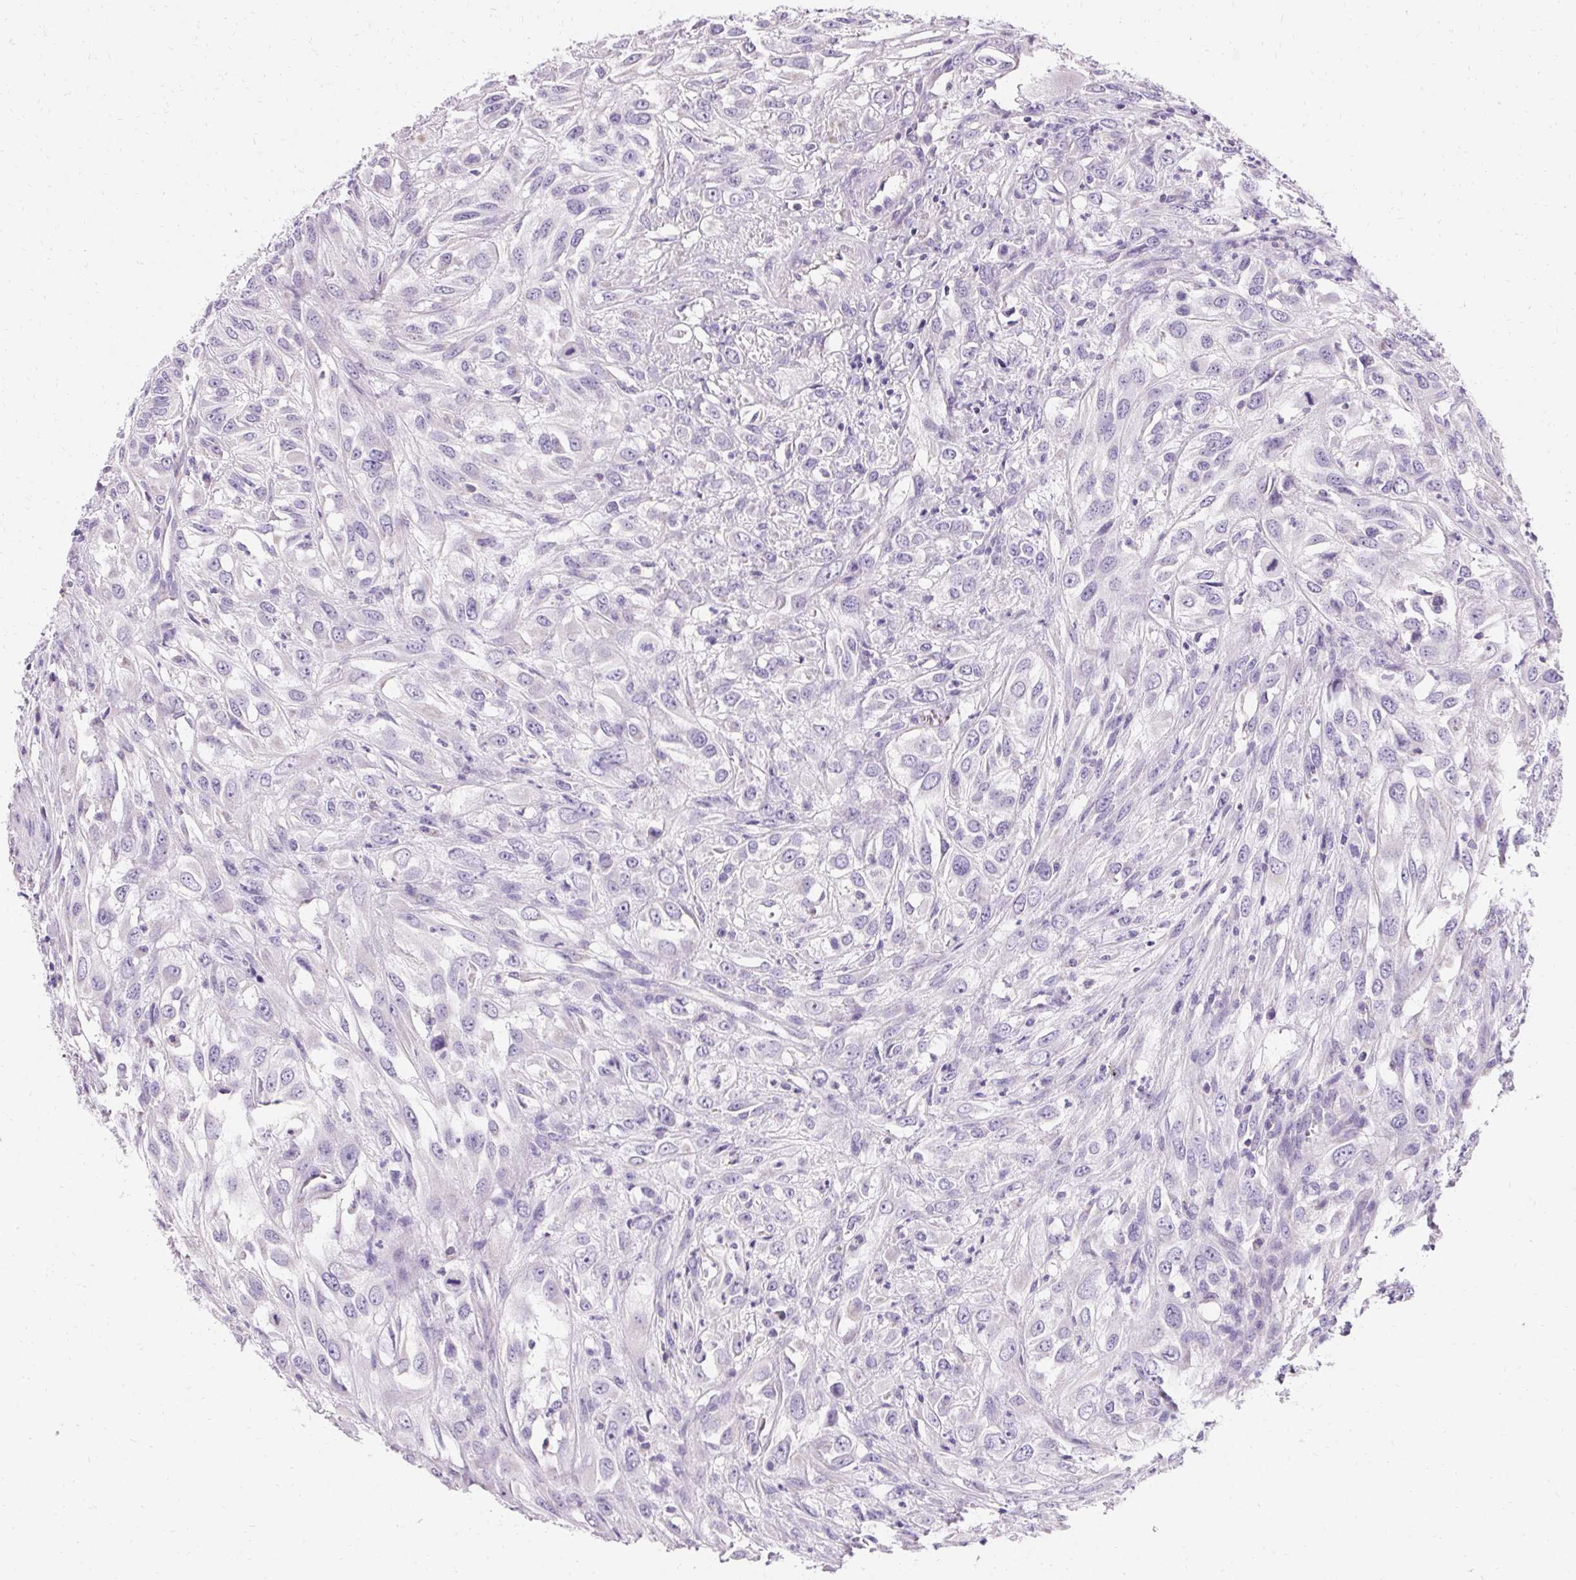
{"staining": {"intensity": "negative", "quantity": "none", "location": "none"}, "tissue": "urothelial cancer", "cell_type": "Tumor cells", "image_type": "cancer", "snomed": [{"axis": "morphology", "description": "Urothelial carcinoma, High grade"}, {"axis": "topography", "description": "Urinary bladder"}], "caption": "IHC of human urothelial carcinoma (high-grade) shows no expression in tumor cells. (DAB (3,3'-diaminobenzidine) IHC, high magnification).", "gene": "ASGR2", "patient": {"sex": "male", "age": 67}}